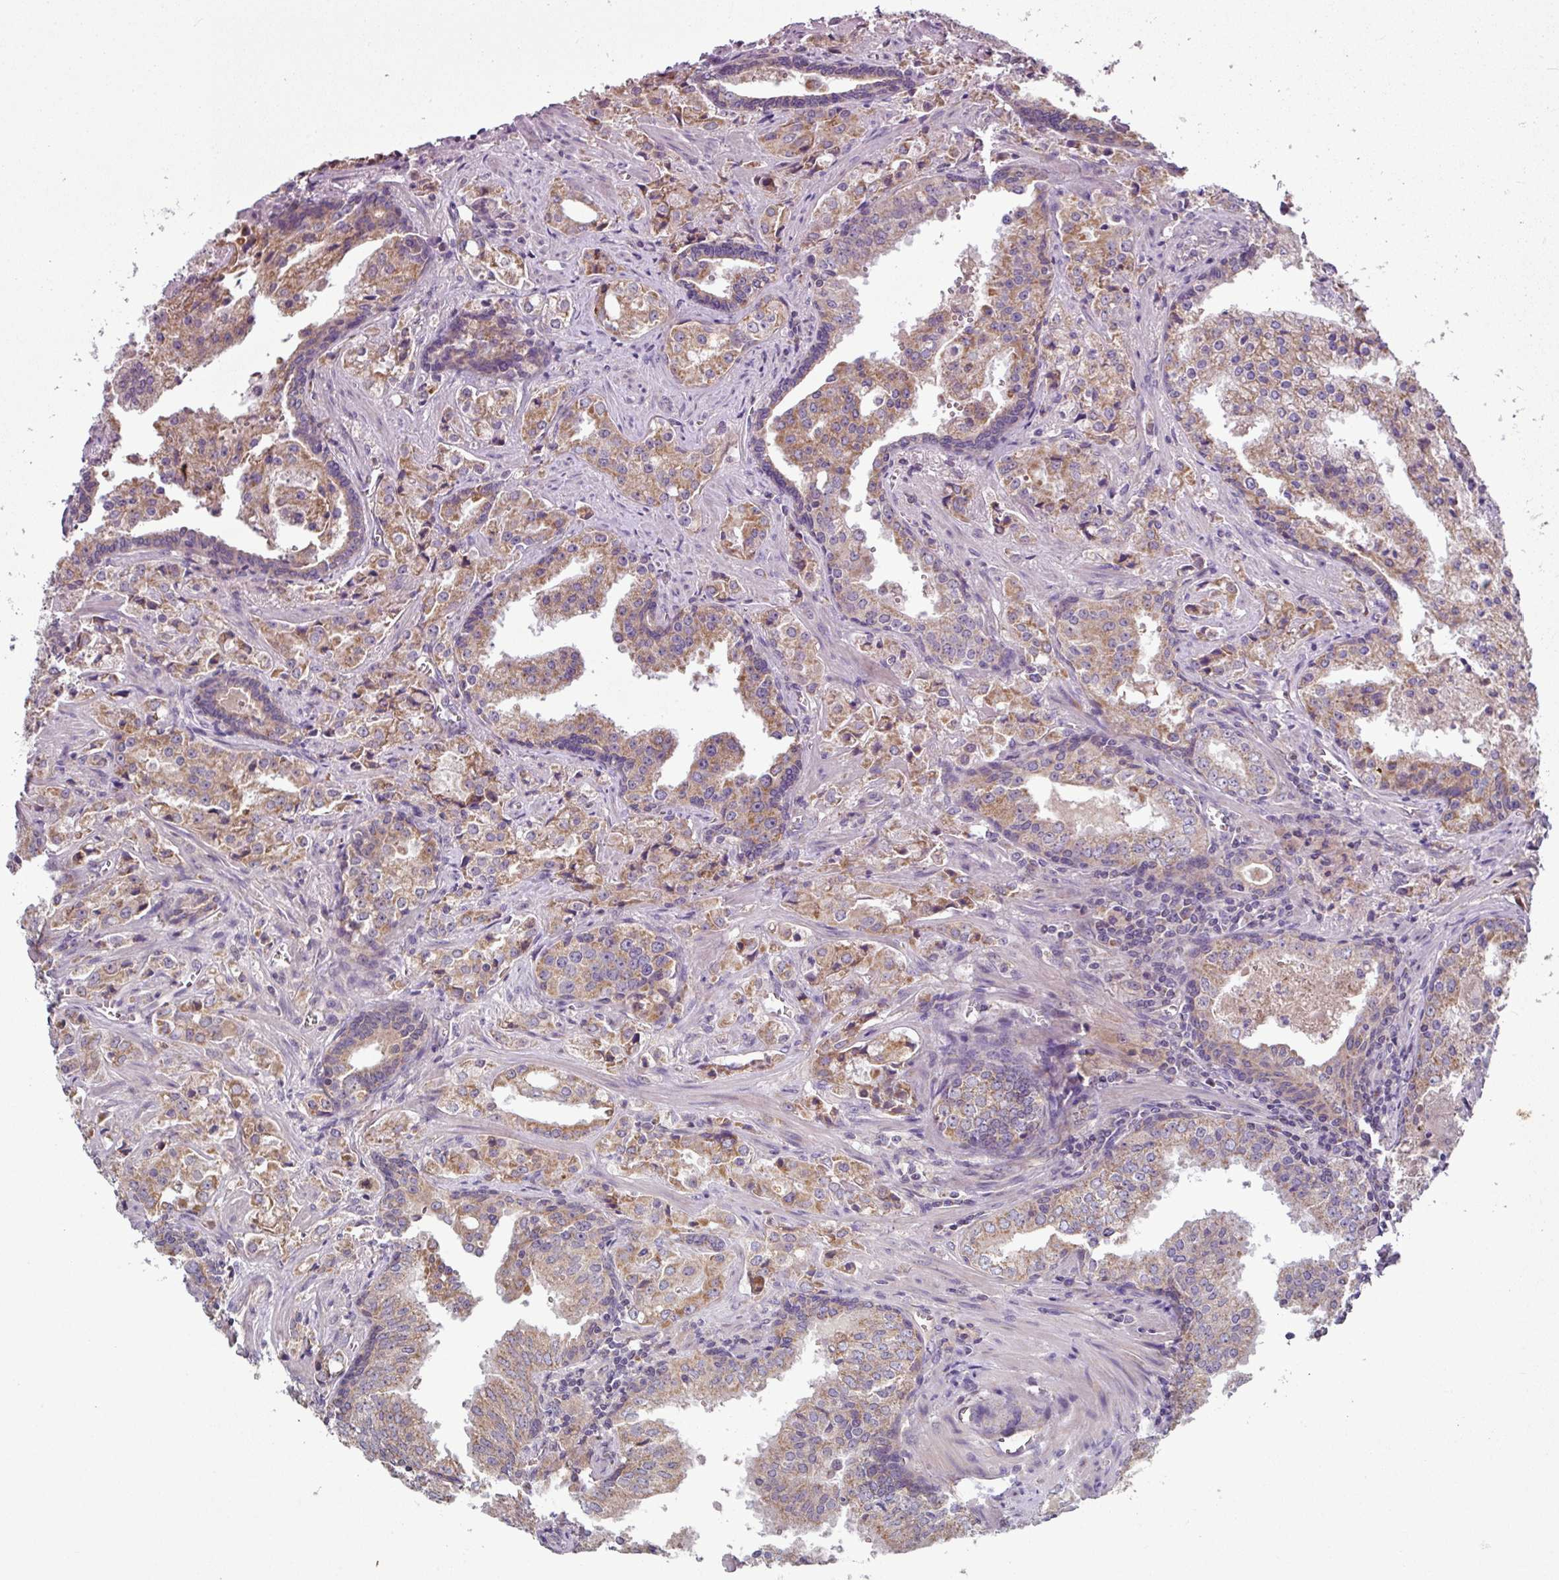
{"staining": {"intensity": "moderate", "quantity": ">75%", "location": "cytoplasmic/membranous"}, "tissue": "prostate cancer", "cell_type": "Tumor cells", "image_type": "cancer", "snomed": [{"axis": "morphology", "description": "Adenocarcinoma, High grade"}, {"axis": "topography", "description": "Prostate"}], "caption": "About >75% of tumor cells in prostate adenocarcinoma (high-grade) show moderate cytoplasmic/membranous protein positivity as visualized by brown immunohistochemical staining.", "gene": "LRRC9", "patient": {"sex": "male", "age": 68}}